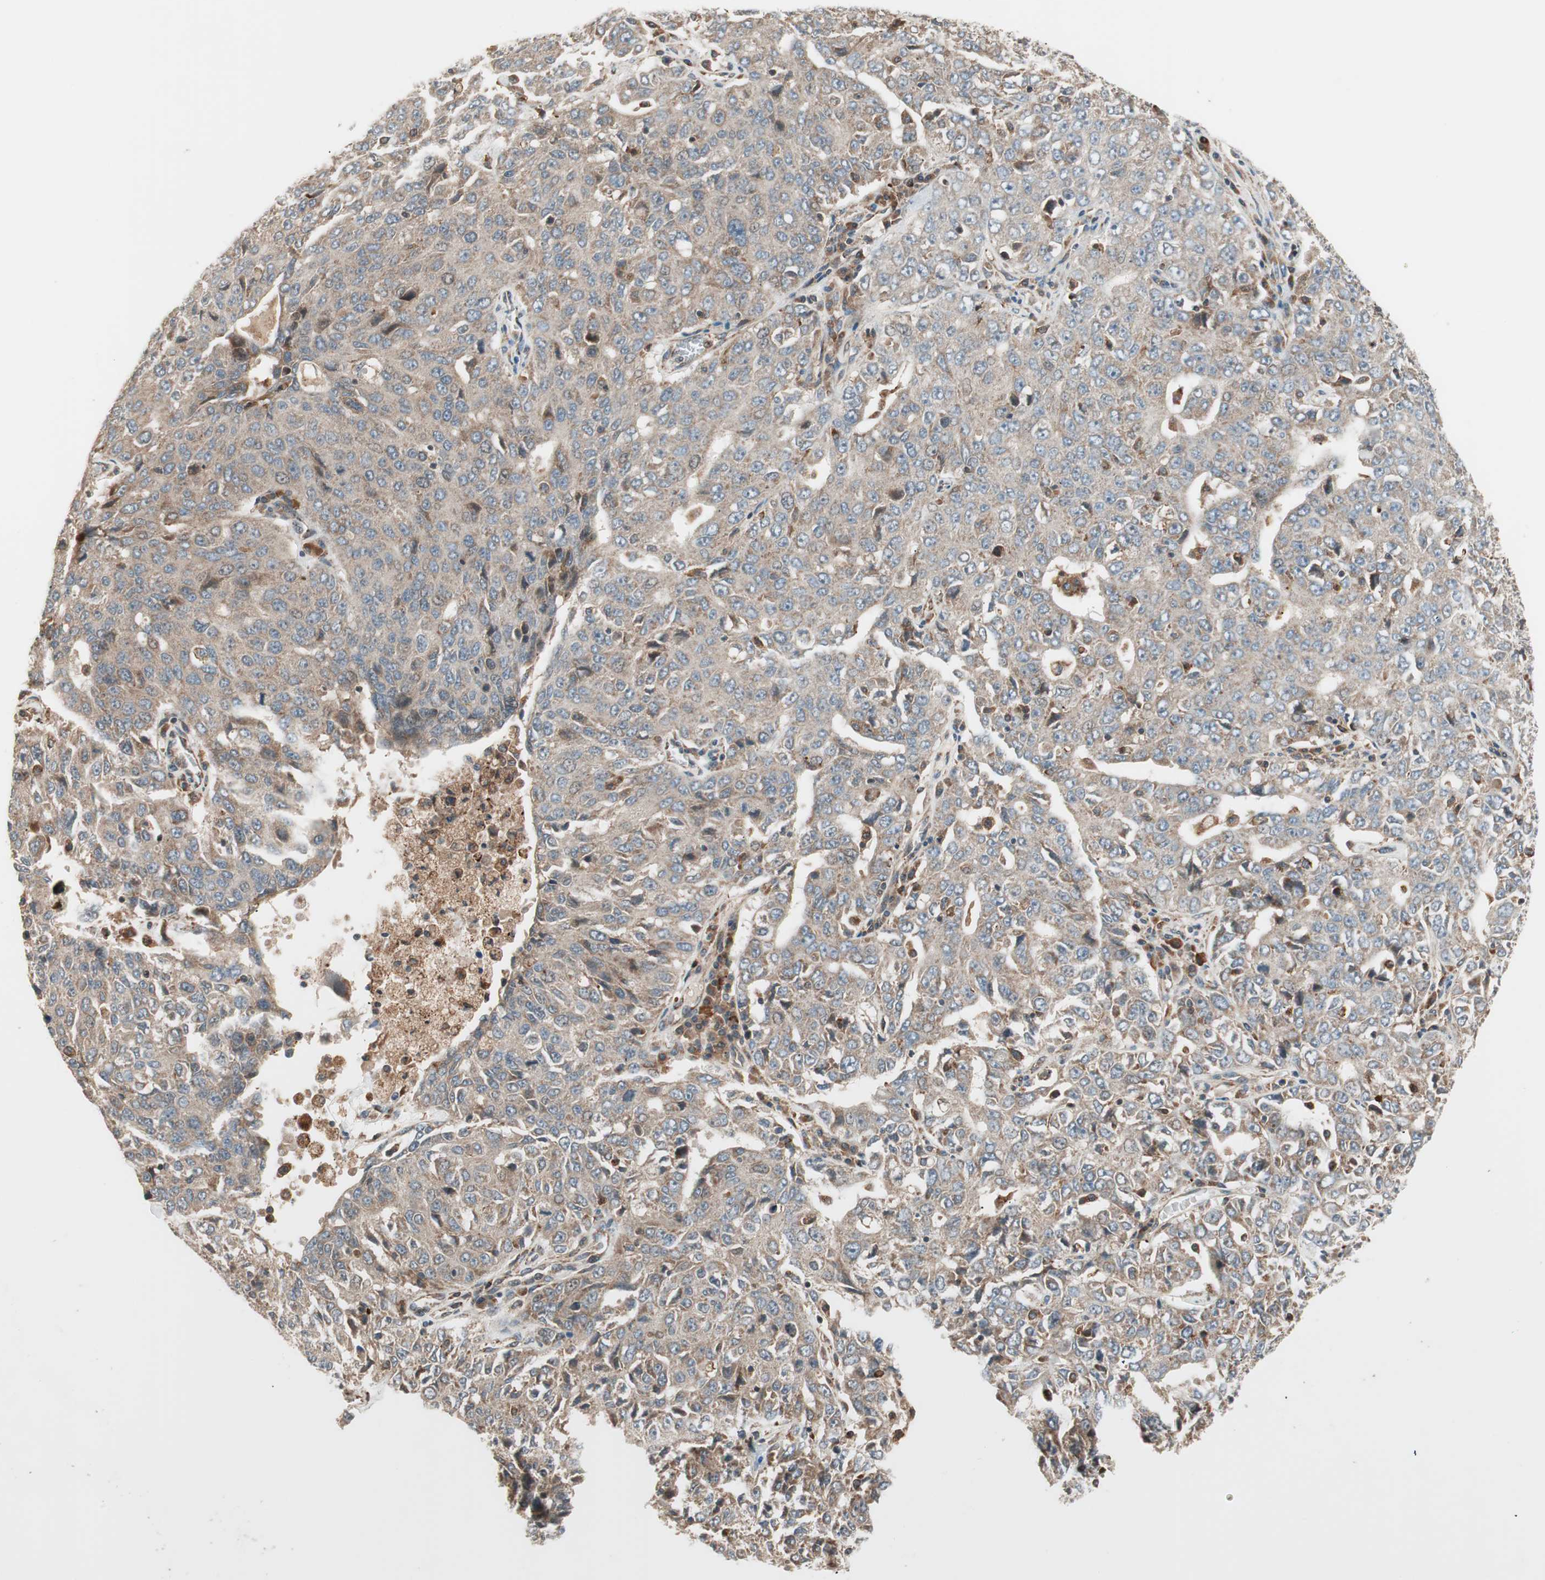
{"staining": {"intensity": "weak", "quantity": ">75%", "location": "cytoplasmic/membranous"}, "tissue": "ovarian cancer", "cell_type": "Tumor cells", "image_type": "cancer", "snomed": [{"axis": "morphology", "description": "Carcinoma, endometroid"}, {"axis": "topography", "description": "Ovary"}], "caption": "Protein analysis of ovarian cancer (endometroid carcinoma) tissue demonstrates weak cytoplasmic/membranous positivity in about >75% of tumor cells.", "gene": "SFRP1", "patient": {"sex": "female", "age": 62}}